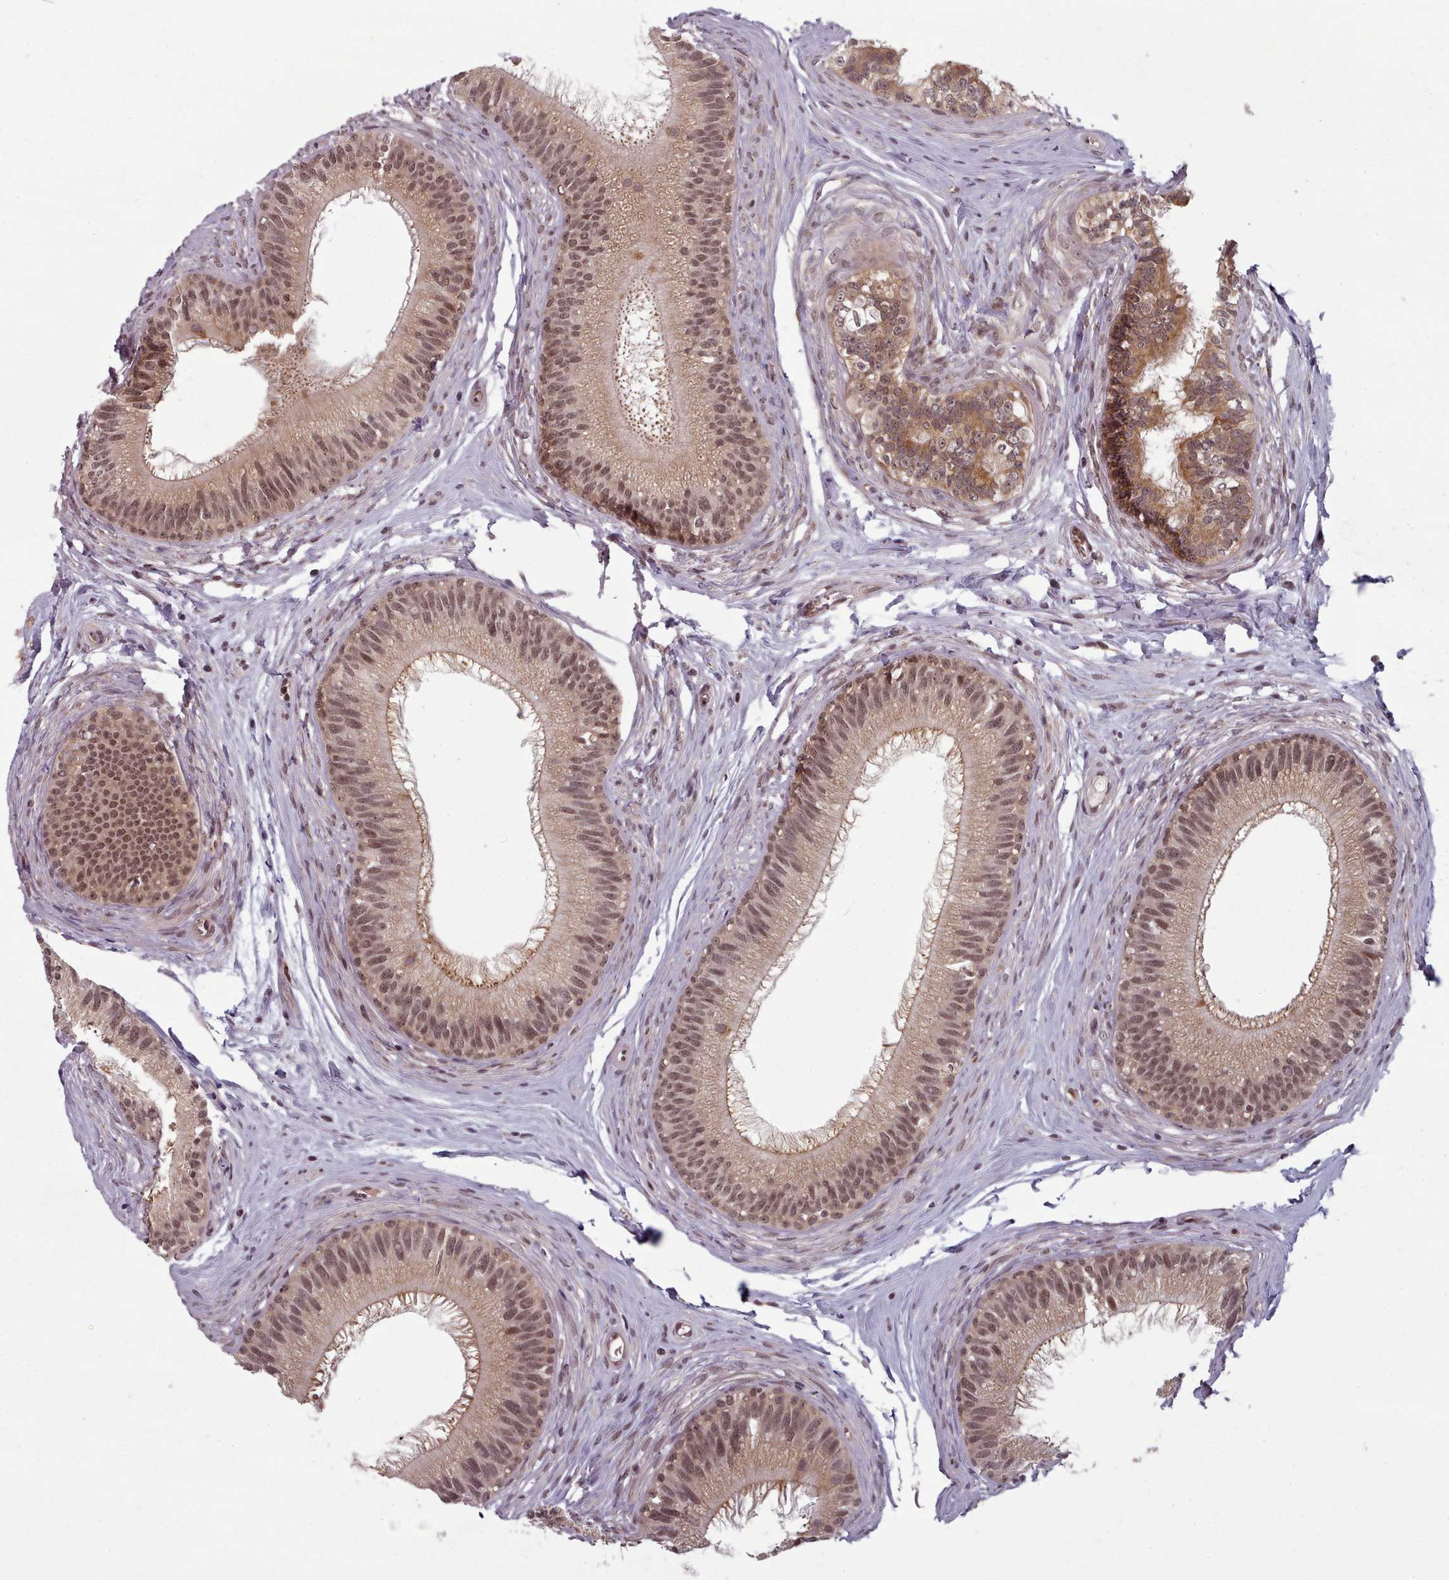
{"staining": {"intensity": "moderate", "quantity": ">75%", "location": "cytoplasmic/membranous,nuclear"}, "tissue": "epididymis", "cell_type": "Glandular cells", "image_type": "normal", "snomed": [{"axis": "morphology", "description": "Normal tissue, NOS"}, {"axis": "topography", "description": "Epididymis"}], "caption": "Protein expression analysis of benign human epididymis reveals moderate cytoplasmic/membranous,nuclear positivity in about >75% of glandular cells.", "gene": "DHX8", "patient": {"sex": "male", "age": 27}}